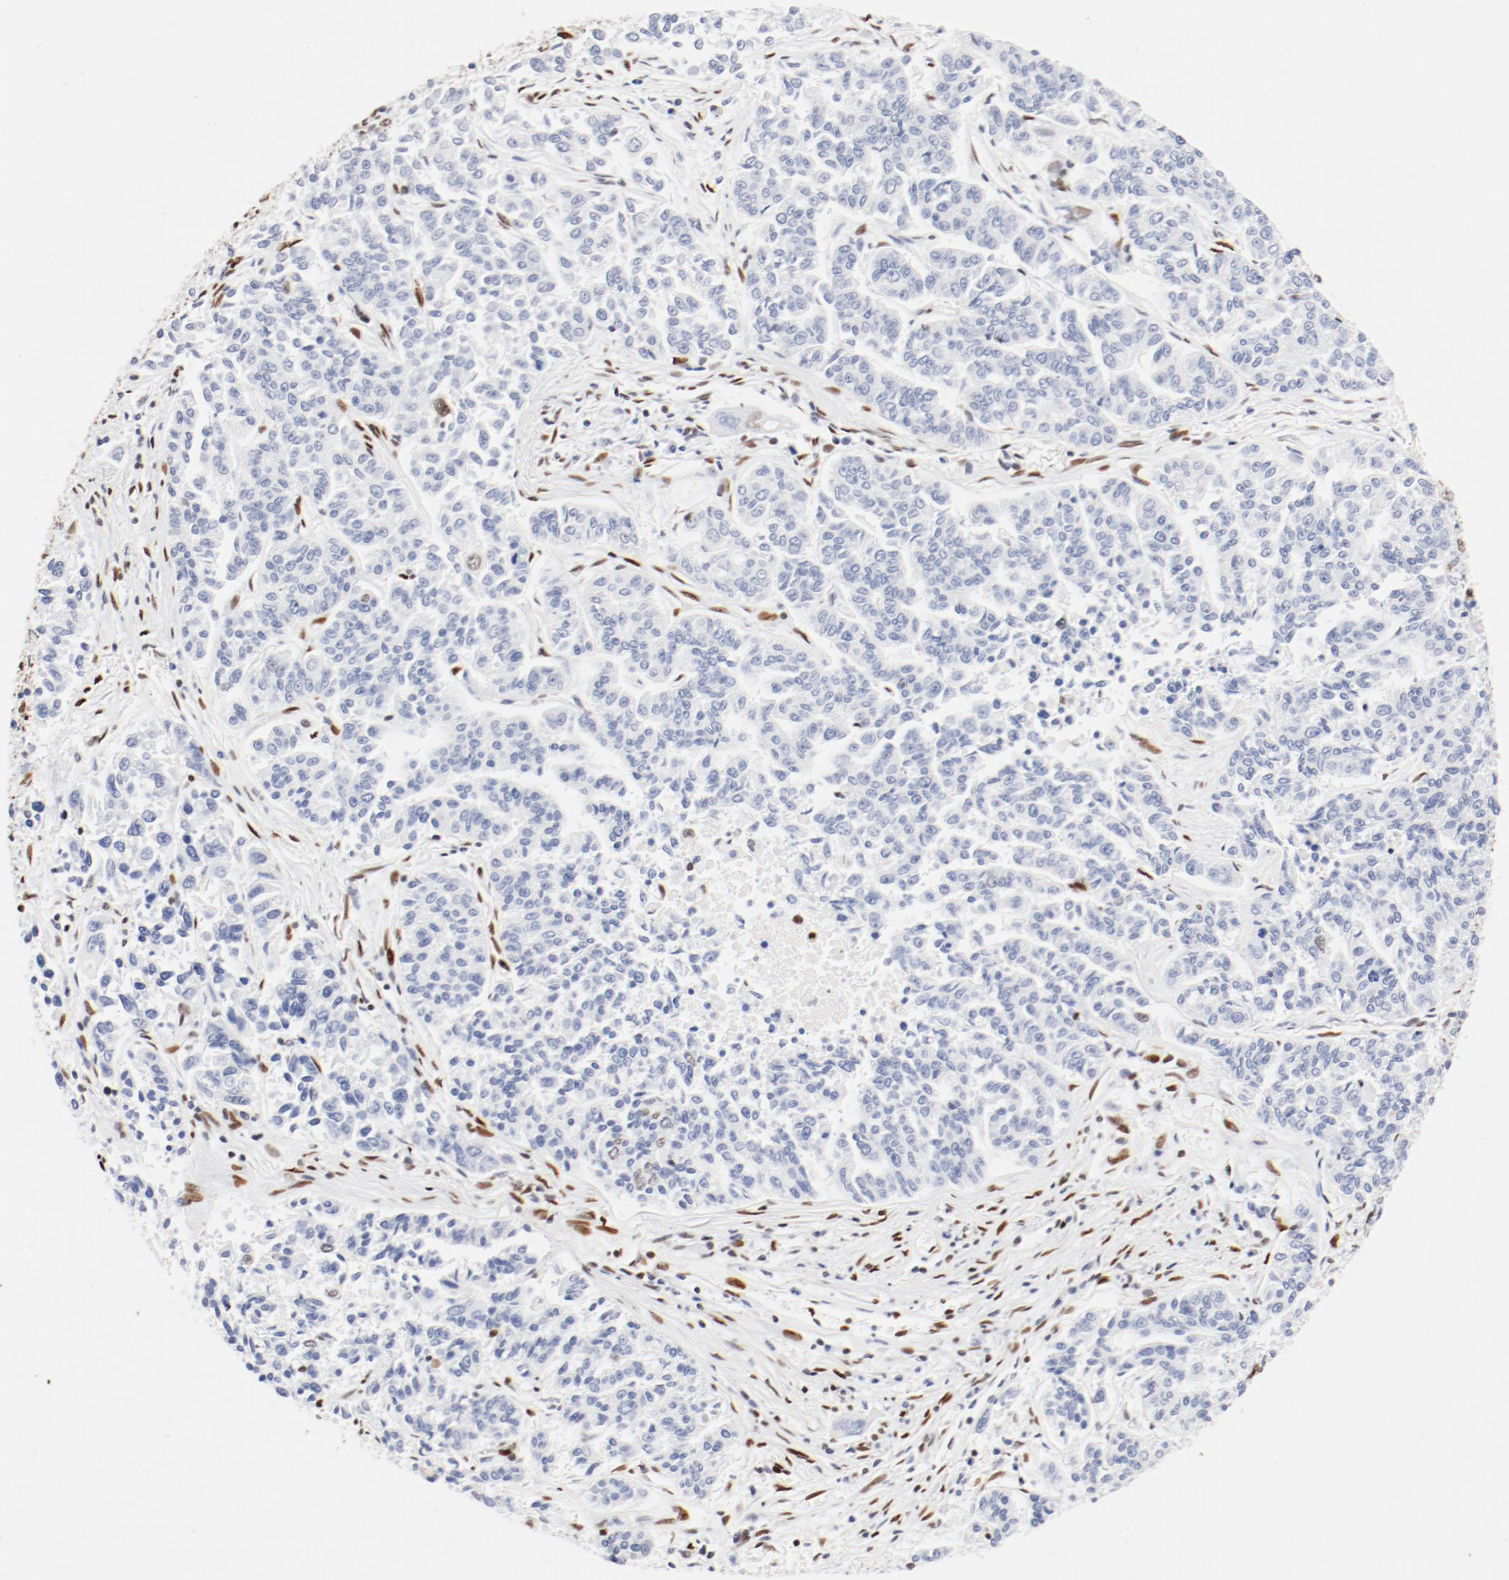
{"staining": {"intensity": "negative", "quantity": "none", "location": "none"}, "tissue": "lung cancer", "cell_type": "Tumor cells", "image_type": "cancer", "snomed": [{"axis": "morphology", "description": "Adenocarcinoma, NOS"}, {"axis": "topography", "description": "Lung"}], "caption": "High magnification brightfield microscopy of adenocarcinoma (lung) stained with DAB (3,3'-diaminobenzidine) (brown) and counterstained with hematoxylin (blue): tumor cells show no significant expression.", "gene": "CTBP1", "patient": {"sex": "male", "age": 84}}